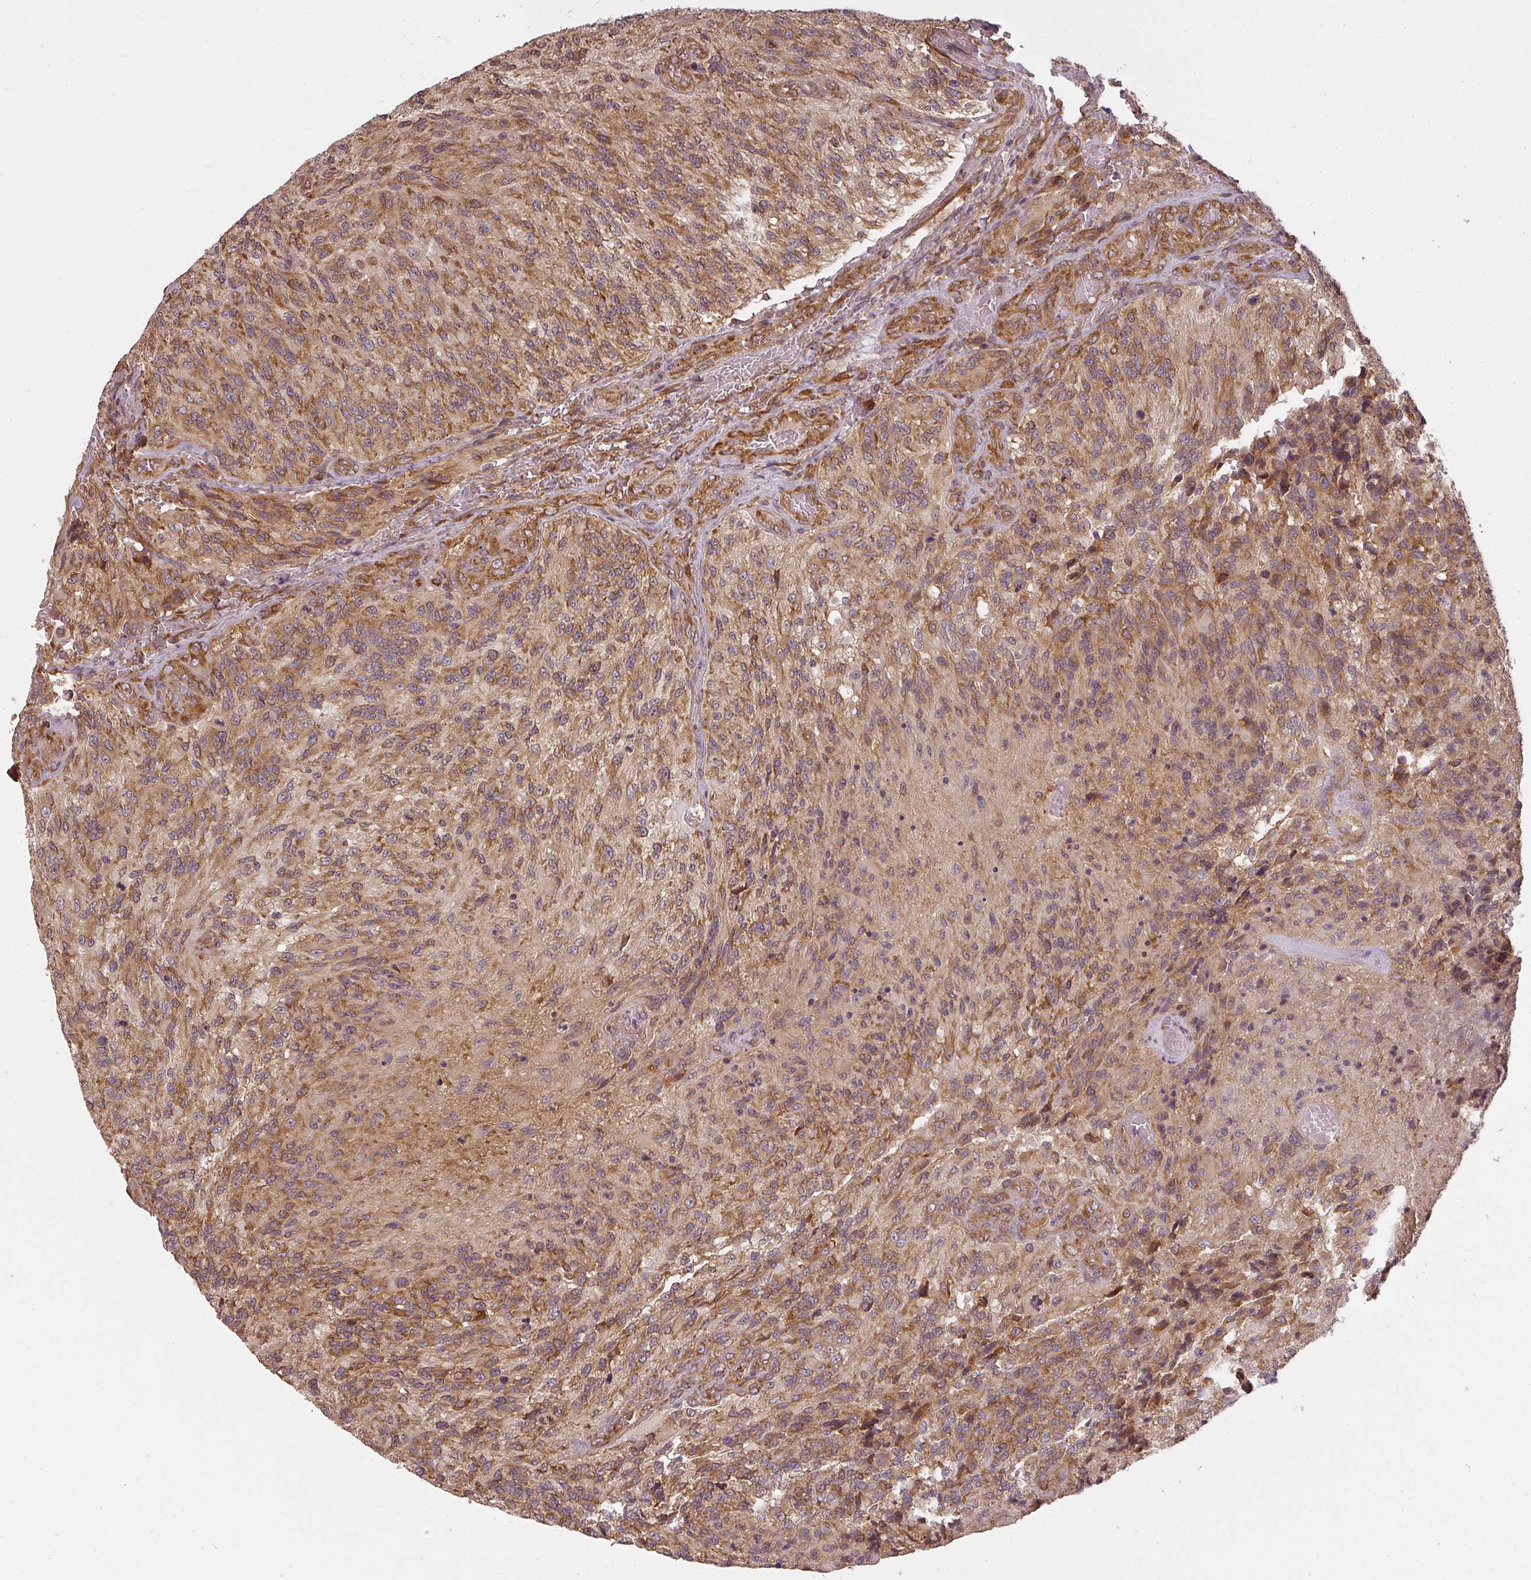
{"staining": {"intensity": "moderate", "quantity": ">75%", "location": "cytoplasmic/membranous"}, "tissue": "glioma", "cell_type": "Tumor cells", "image_type": "cancer", "snomed": [{"axis": "morphology", "description": "Normal tissue, NOS"}, {"axis": "morphology", "description": "Glioma, malignant, High grade"}, {"axis": "topography", "description": "Cerebral cortex"}], "caption": "Immunohistochemistry image of glioma stained for a protein (brown), which exhibits medium levels of moderate cytoplasmic/membranous expression in about >75% of tumor cells.", "gene": "RPL24", "patient": {"sex": "male", "age": 56}}